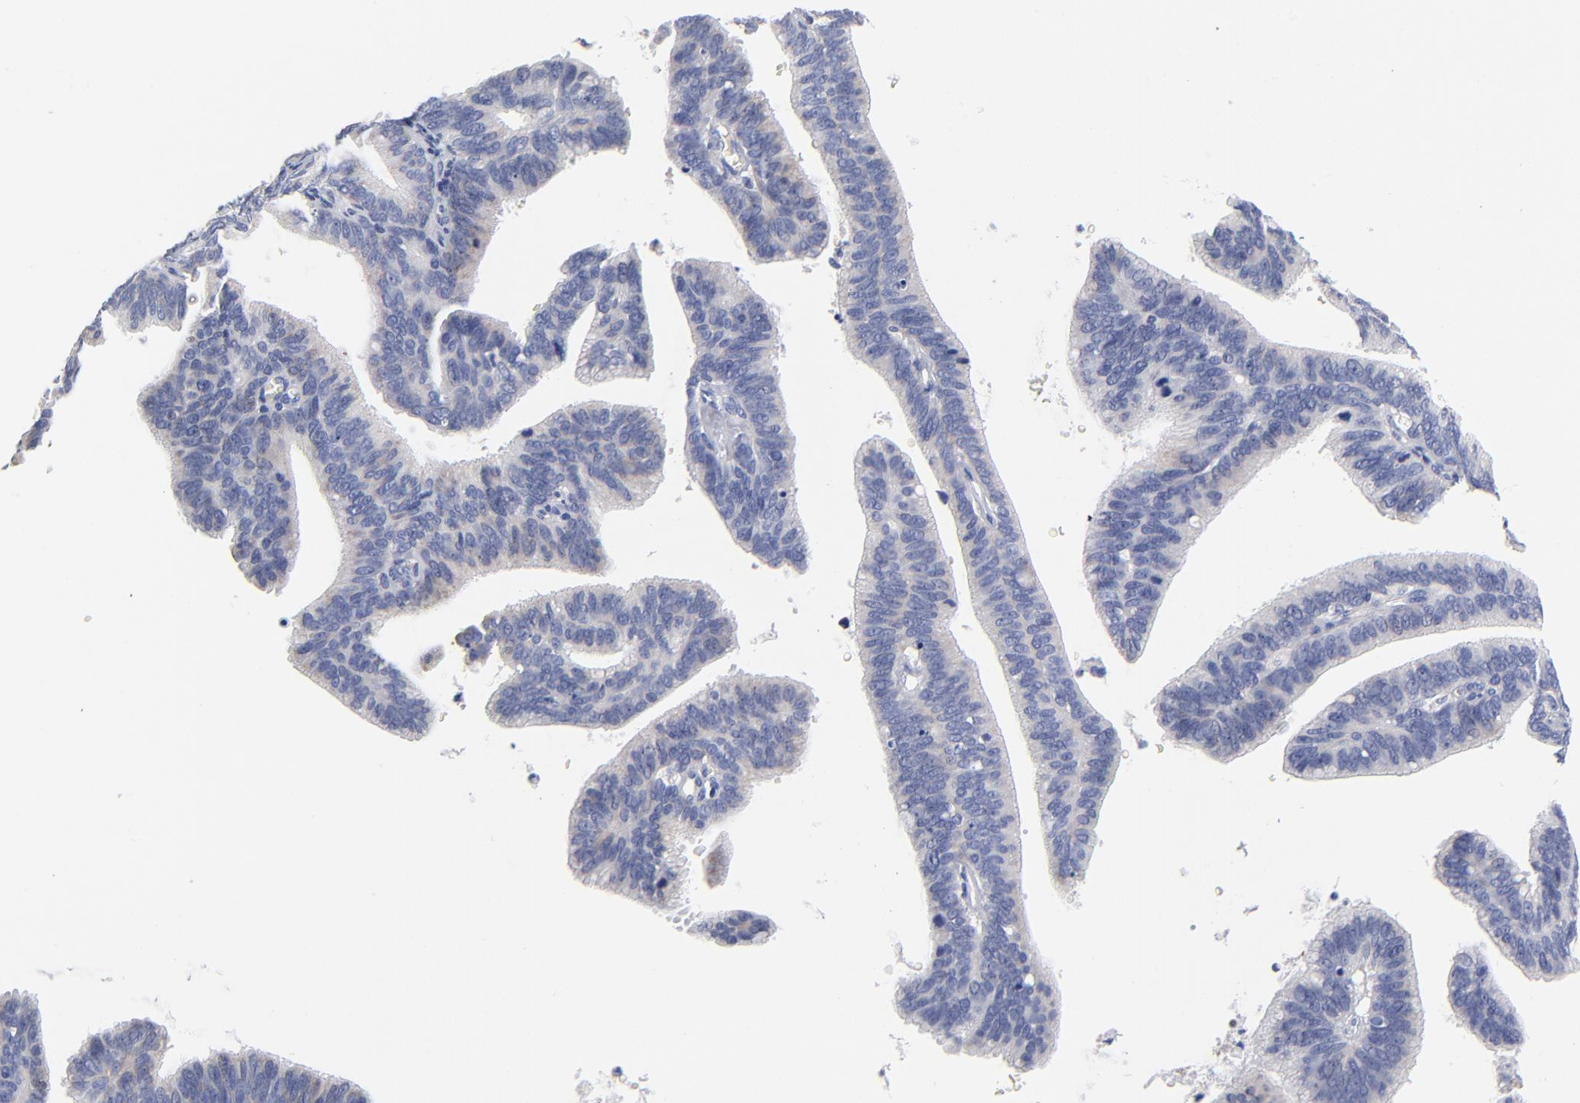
{"staining": {"intensity": "negative", "quantity": "none", "location": "none"}, "tissue": "cervical cancer", "cell_type": "Tumor cells", "image_type": "cancer", "snomed": [{"axis": "morphology", "description": "Adenocarcinoma, NOS"}, {"axis": "topography", "description": "Cervix"}], "caption": "DAB (3,3'-diaminobenzidine) immunohistochemical staining of human cervical cancer (adenocarcinoma) demonstrates no significant positivity in tumor cells. (Immunohistochemistry (ihc), brightfield microscopy, high magnification).", "gene": "PTP4A1", "patient": {"sex": "female", "age": 47}}